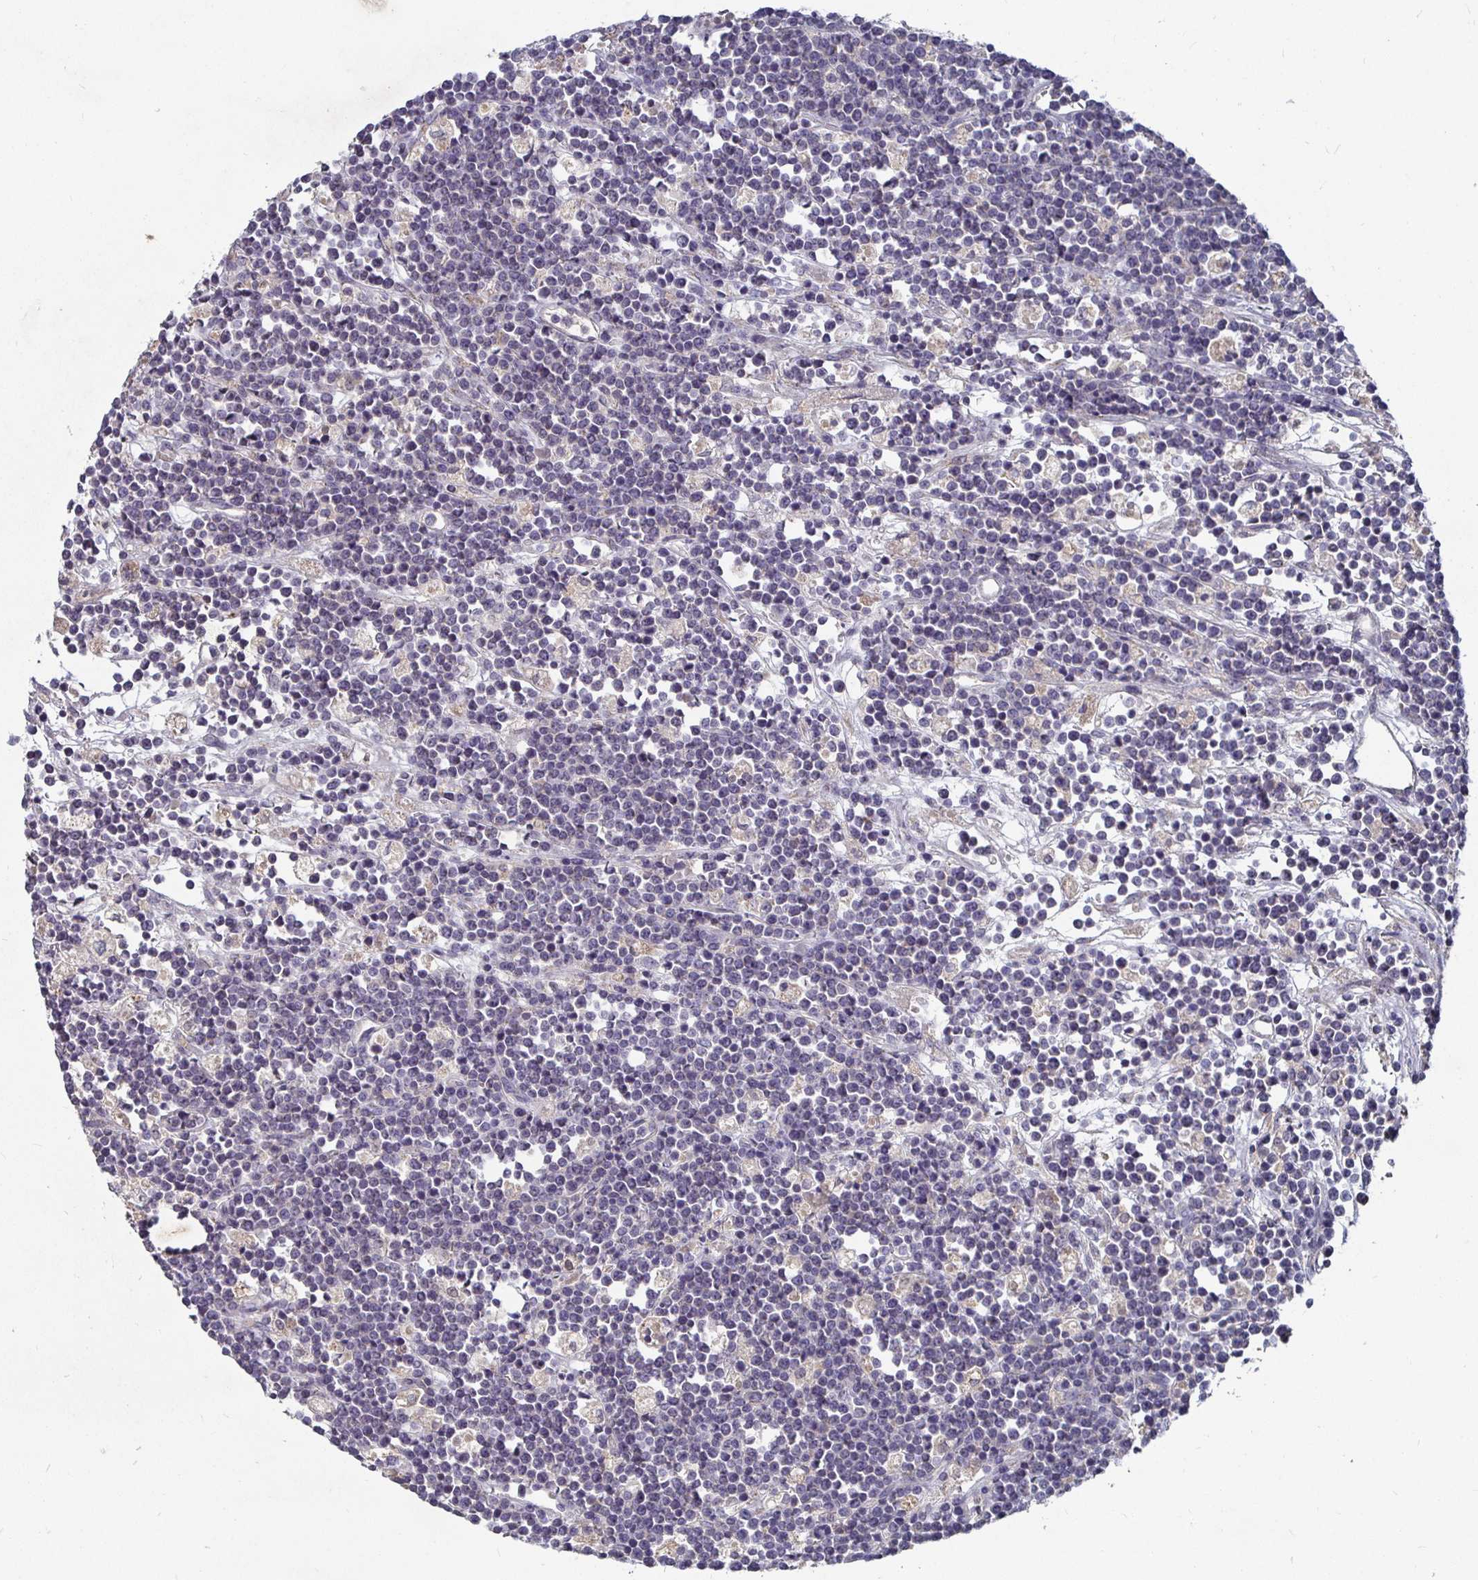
{"staining": {"intensity": "negative", "quantity": "none", "location": "none"}, "tissue": "lymphoma", "cell_type": "Tumor cells", "image_type": "cancer", "snomed": [{"axis": "morphology", "description": "Malignant lymphoma, non-Hodgkin's type, High grade"}, {"axis": "topography", "description": "Ovary"}], "caption": "Immunohistochemical staining of lymphoma shows no significant expression in tumor cells.", "gene": "RNF144B", "patient": {"sex": "female", "age": 56}}